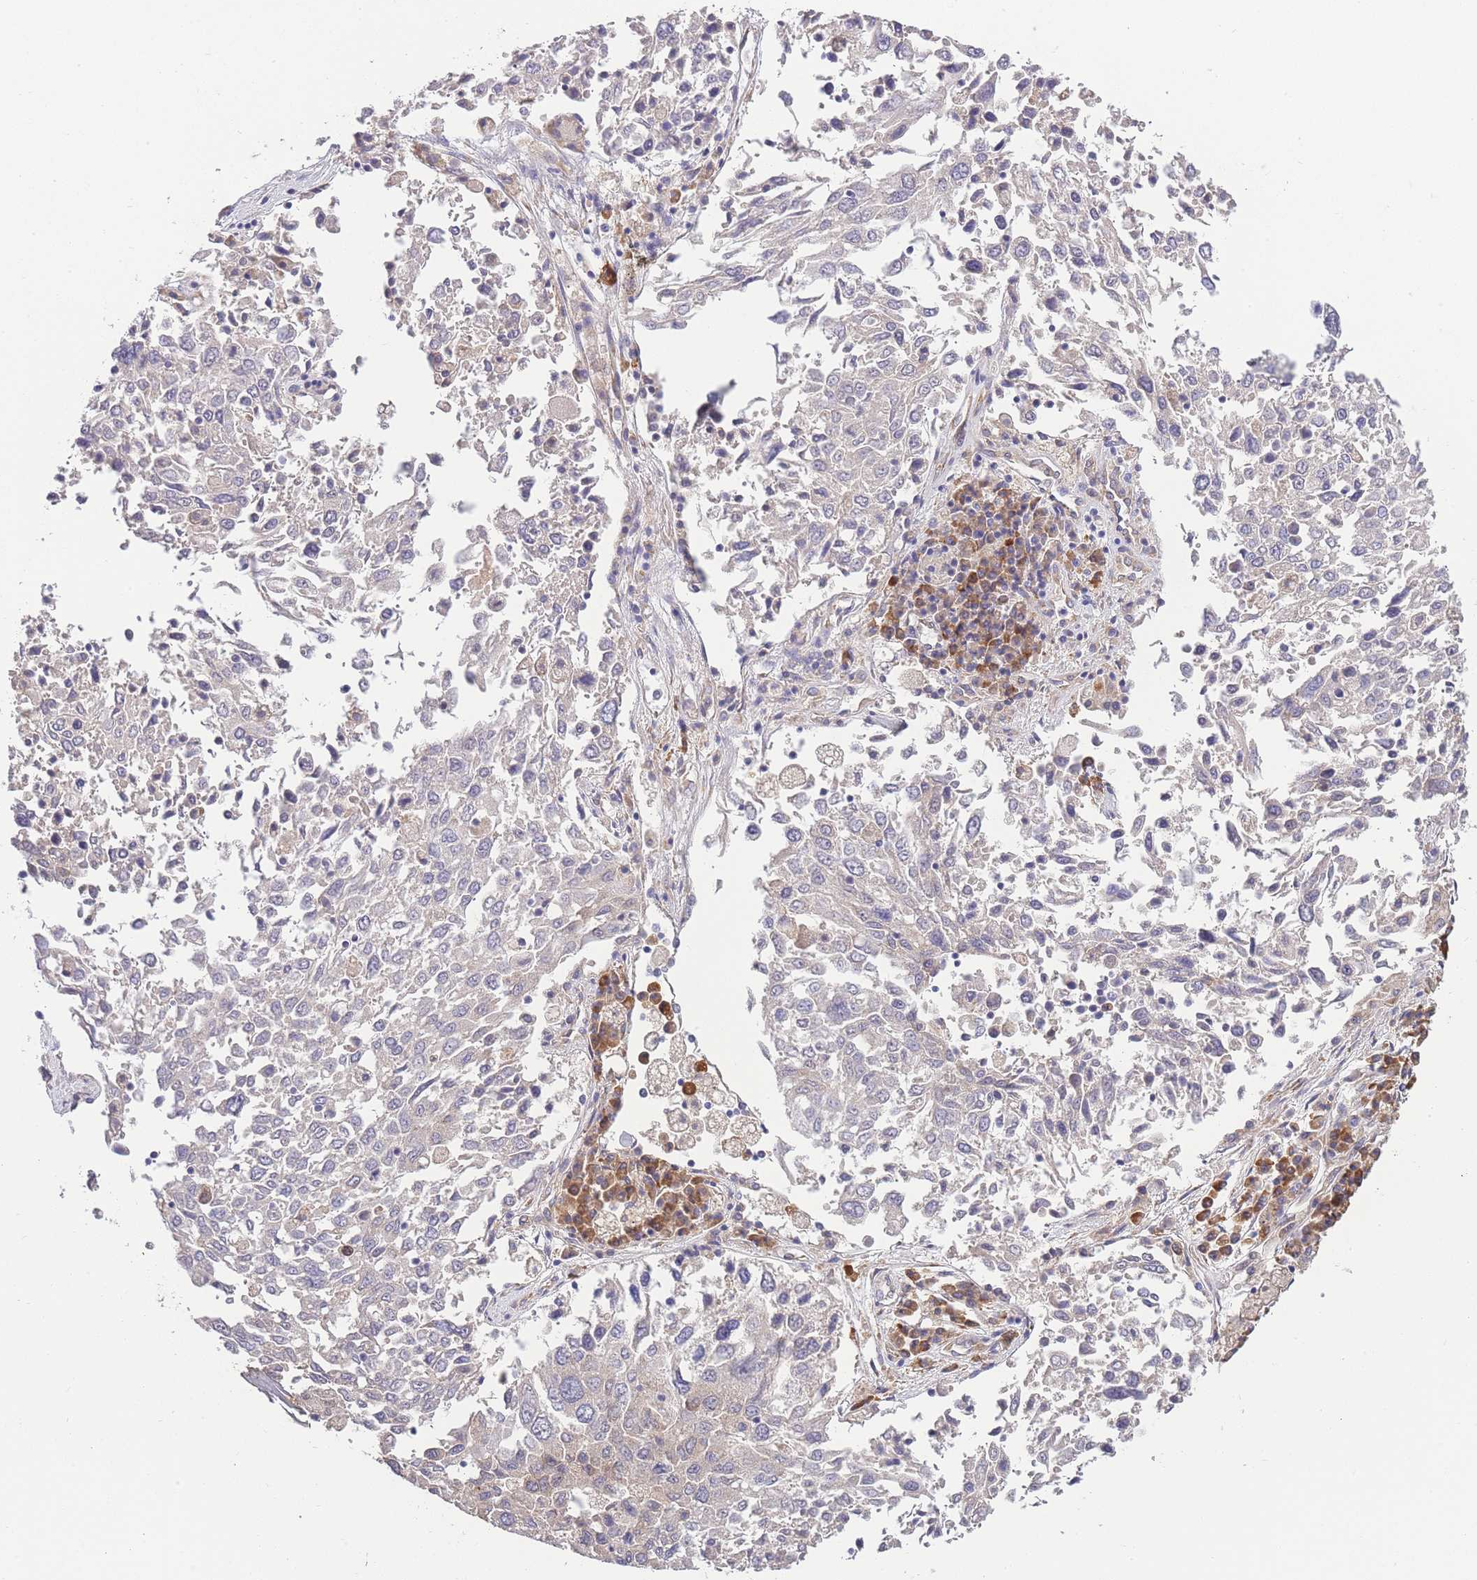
{"staining": {"intensity": "negative", "quantity": "none", "location": "none"}, "tissue": "lung cancer", "cell_type": "Tumor cells", "image_type": "cancer", "snomed": [{"axis": "morphology", "description": "Squamous cell carcinoma, NOS"}, {"axis": "topography", "description": "Lung"}], "caption": "Human lung cancer (squamous cell carcinoma) stained for a protein using immunohistochemistry (IHC) exhibits no staining in tumor cells.", "gene": "BEX1", "patient": {"sex": "male", "age": 65}}